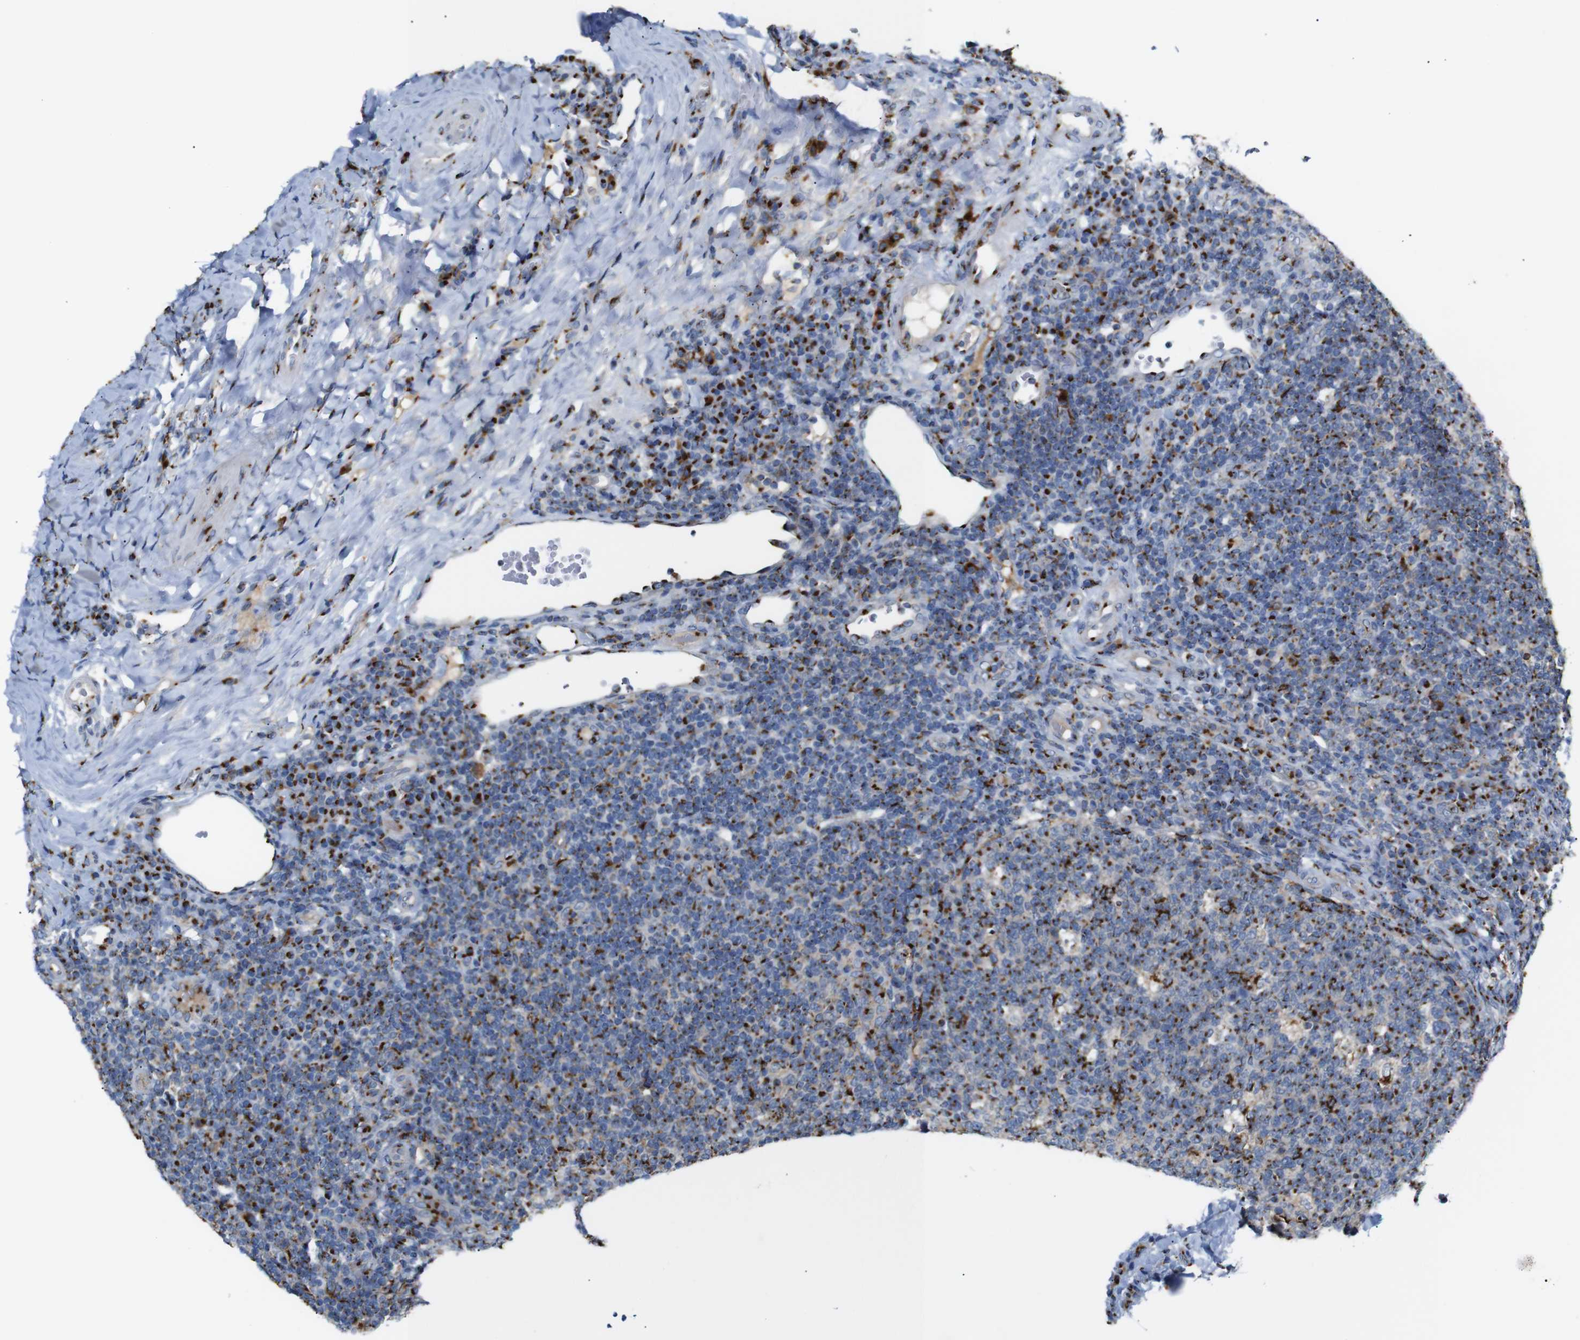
{"staining": {"intensity": "strong", "quantity": ">75%", "location": "cytoplasmic/membranous"}, "tissue": "tonsil", "cell_type": "Germinal center cells", "image_type": "normal", "snomed": [{"axis": "morphology", "description": "Normal tissue, NOS"}, {"axis": "topography", "description": "Tonsil"}], "caption": "Immunohistochemical staining of normal tonsil exhibits high levels of strong cytoplasmic/membranous positivity in about >75% of germinal center cells.", "gene": "TGOLN2", "patient": {"sex": "male", "age": 17}}